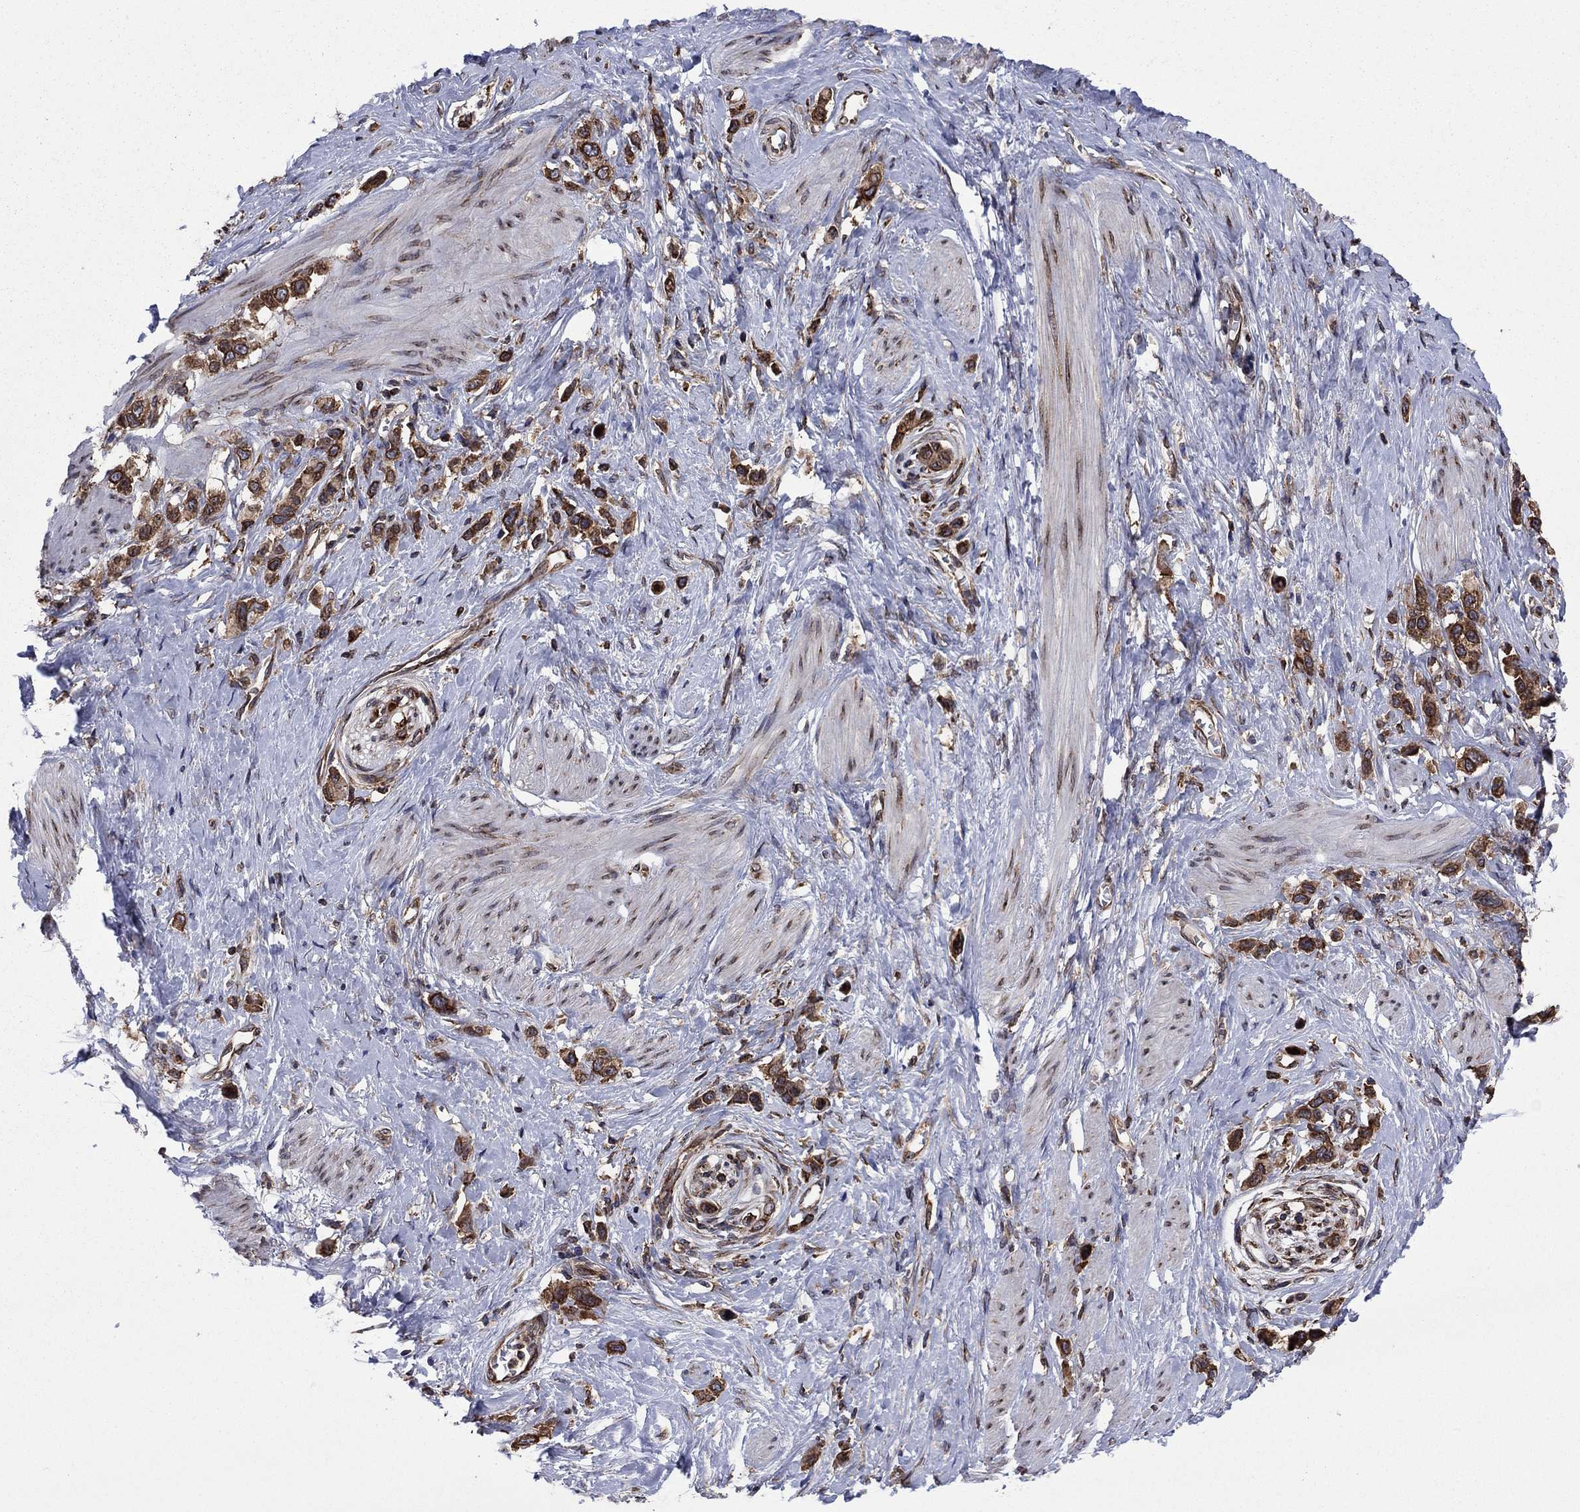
{"staining": {"intensity": "strong", "quantity": ">75%", "location": "cytoplasmic/membranous"}, "tissue": "stomach cancer", "cell_type": "Tumor cells", "image_type": "cancer", "snomed": [{"axis": "morphology", "description": "Normal tissue, NOS"}, {"axis": "morphology", "description": "Adenocarcinoma, NOS"}, {"axis": "morphology", "description": "Adenocarcinoma, High grade"}, {"axis": "topography", "description": "Stomach, upper"}, {"axis": "topography", "description": "Stomach"}], "caption": "Immunohistochemistry (IHC) of human stomach cancer (adenocarcinoma) displays high levels of strong cytoplasmic/membranous expression in approximately >75% of tumor cells.", "gene": "YBX1", "patient": {"sex": "female", "age": 65}}